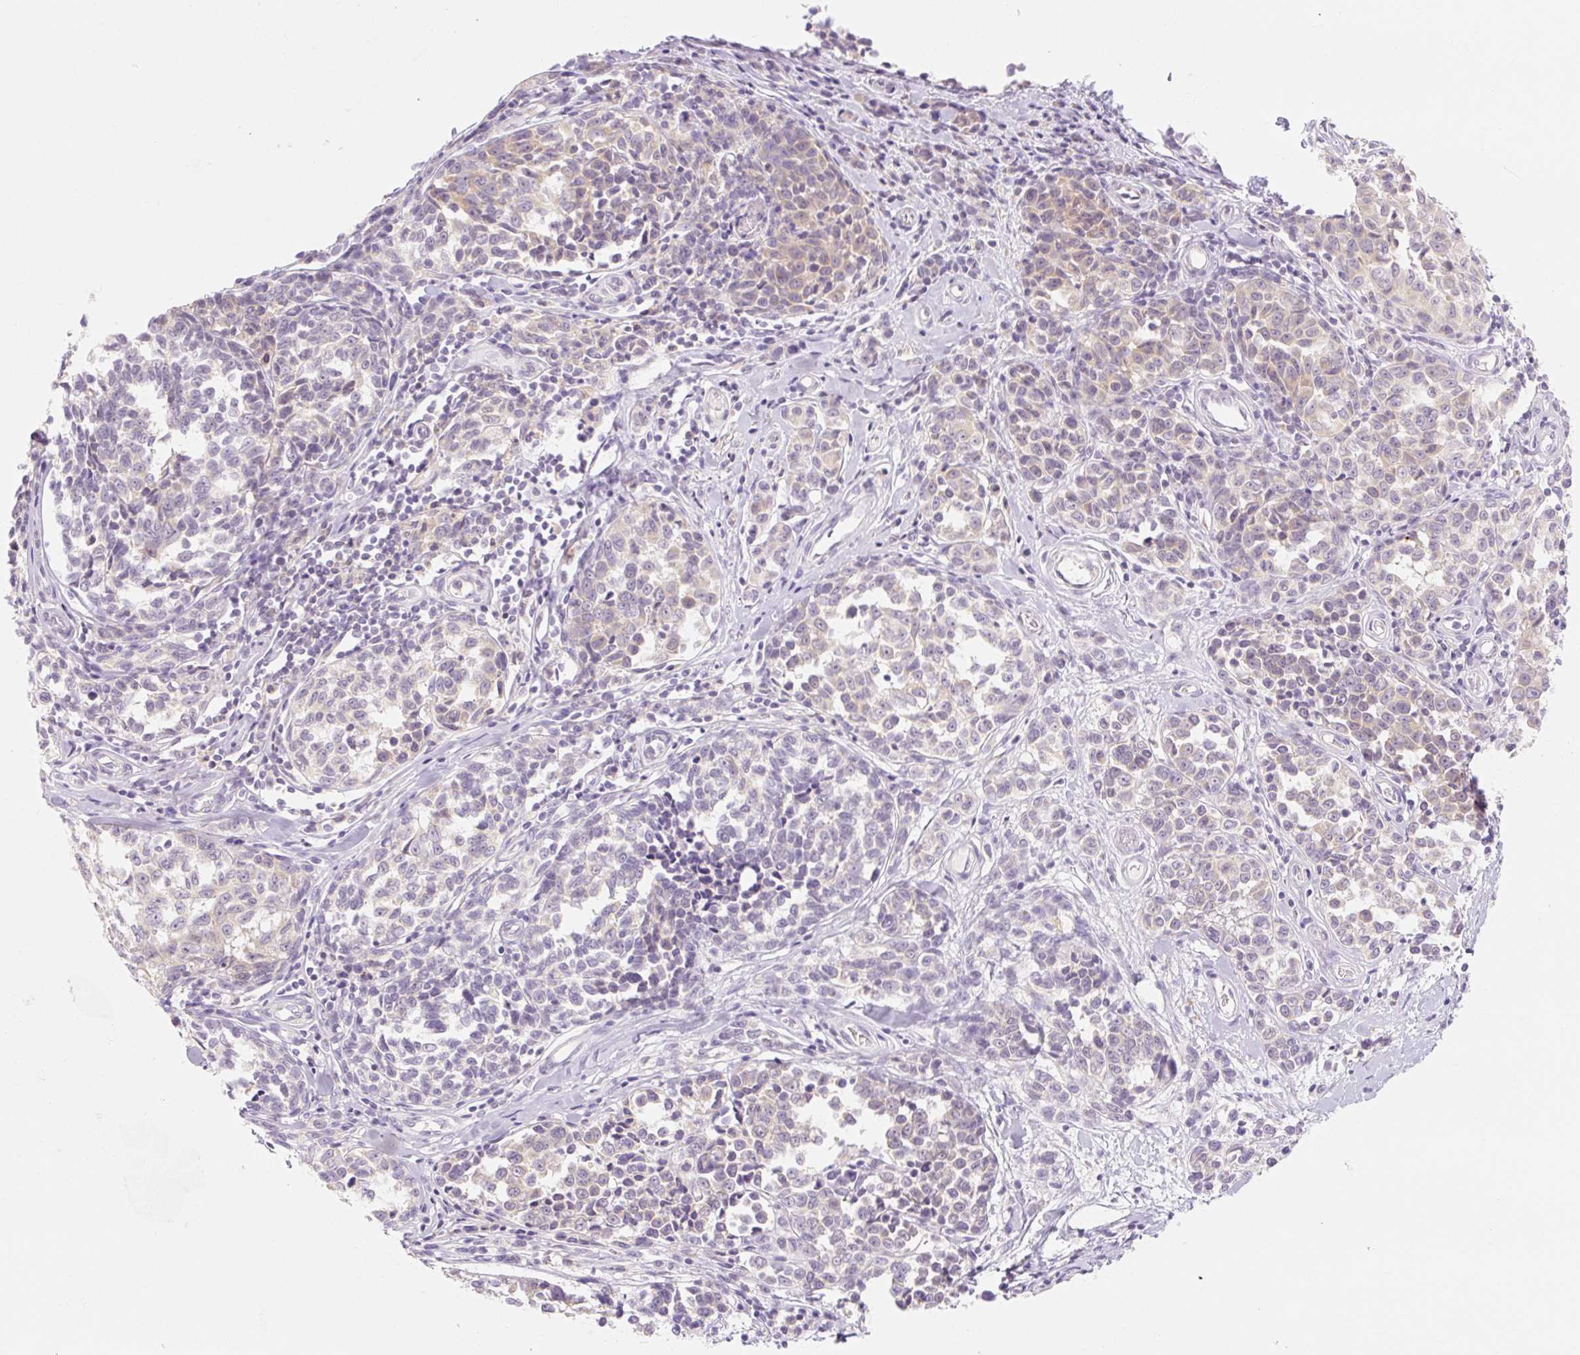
{"staining": {"intensity": "weak", "quantity": "25%-75%", "location": "cytoplasmic/membranous"}, "tissue": "melanoma", "cell_type": "Tumor cells", "image_type": "cancer", "snomed": [{"axis": "morphology", "description": "Malignant melanoma, NOS"}, {"axis": "topography", "description": "Skin"}], "caption": "An IHC micrograph of tumor tissue is shown. Protein staining in brown shows weak cytoplasmic/membranous positivity in melanoma within tumor cells.", "gene": "MYO1D", "patient": {"sex": "female", "age": 64}}